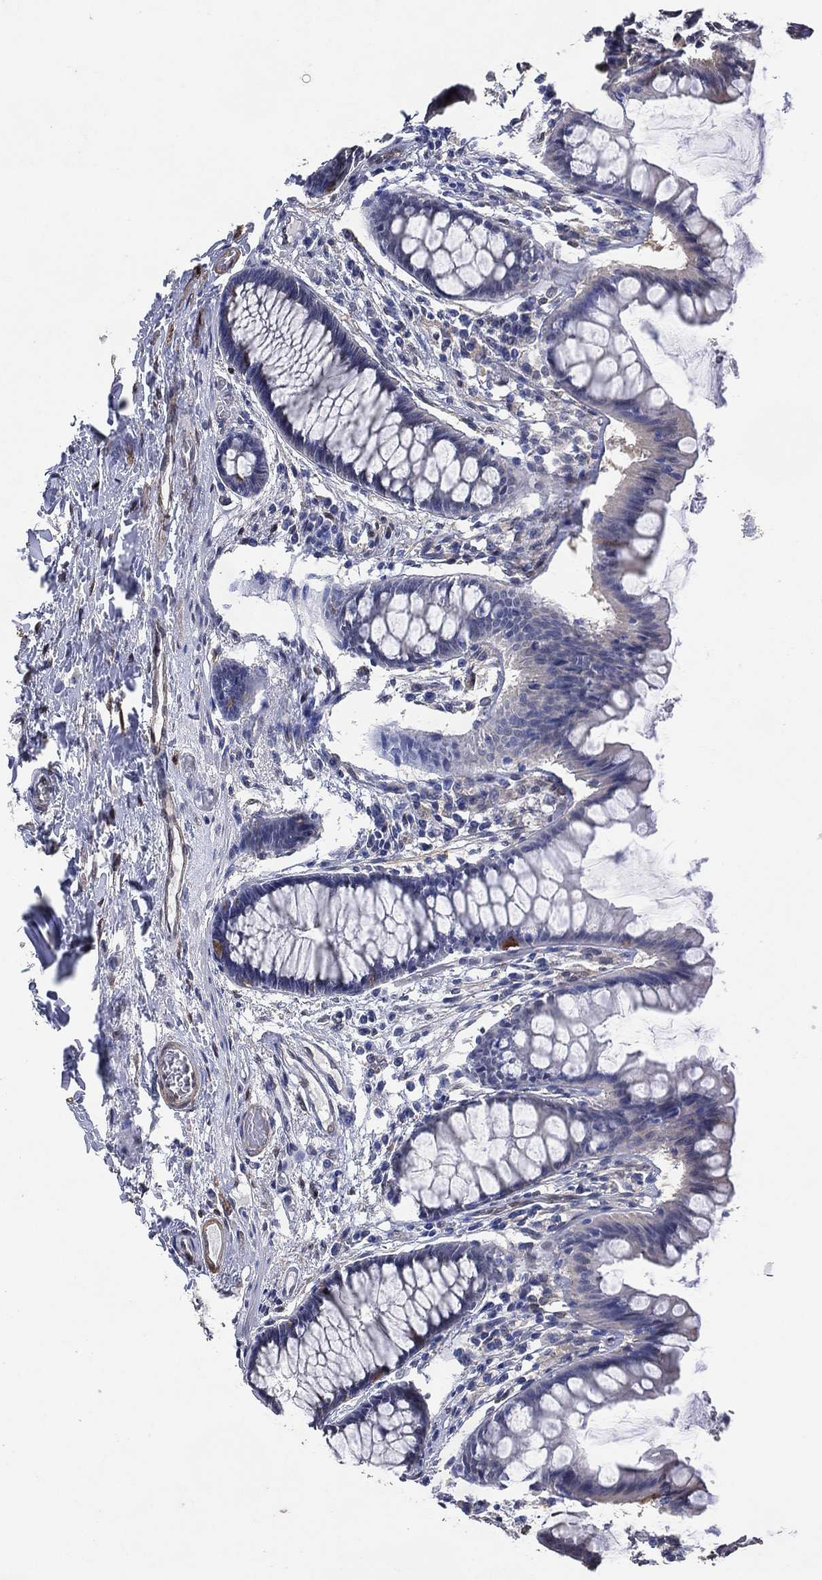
{"staining": {"intensity": "negative", "quantity": "none", "location": "none"}, "tissue": "colon", "cell_type": "Endothelial cells", "image_type": "normal", "snomed": [{"axis": "morphology", "description": "Normal tissue, NOS"}, {"axis": "topography", "description": "Colon"}], "caption": "Endothelial cells show no significant protein positivity in unremarkable colon. The staining is performed using DAB (3,3'-diaminobenzidine) brown chromogen with nuclei counter-stained in using hematoxylin.", "gene": "AK1", "patient": {"sex": "female", "age": 65}}